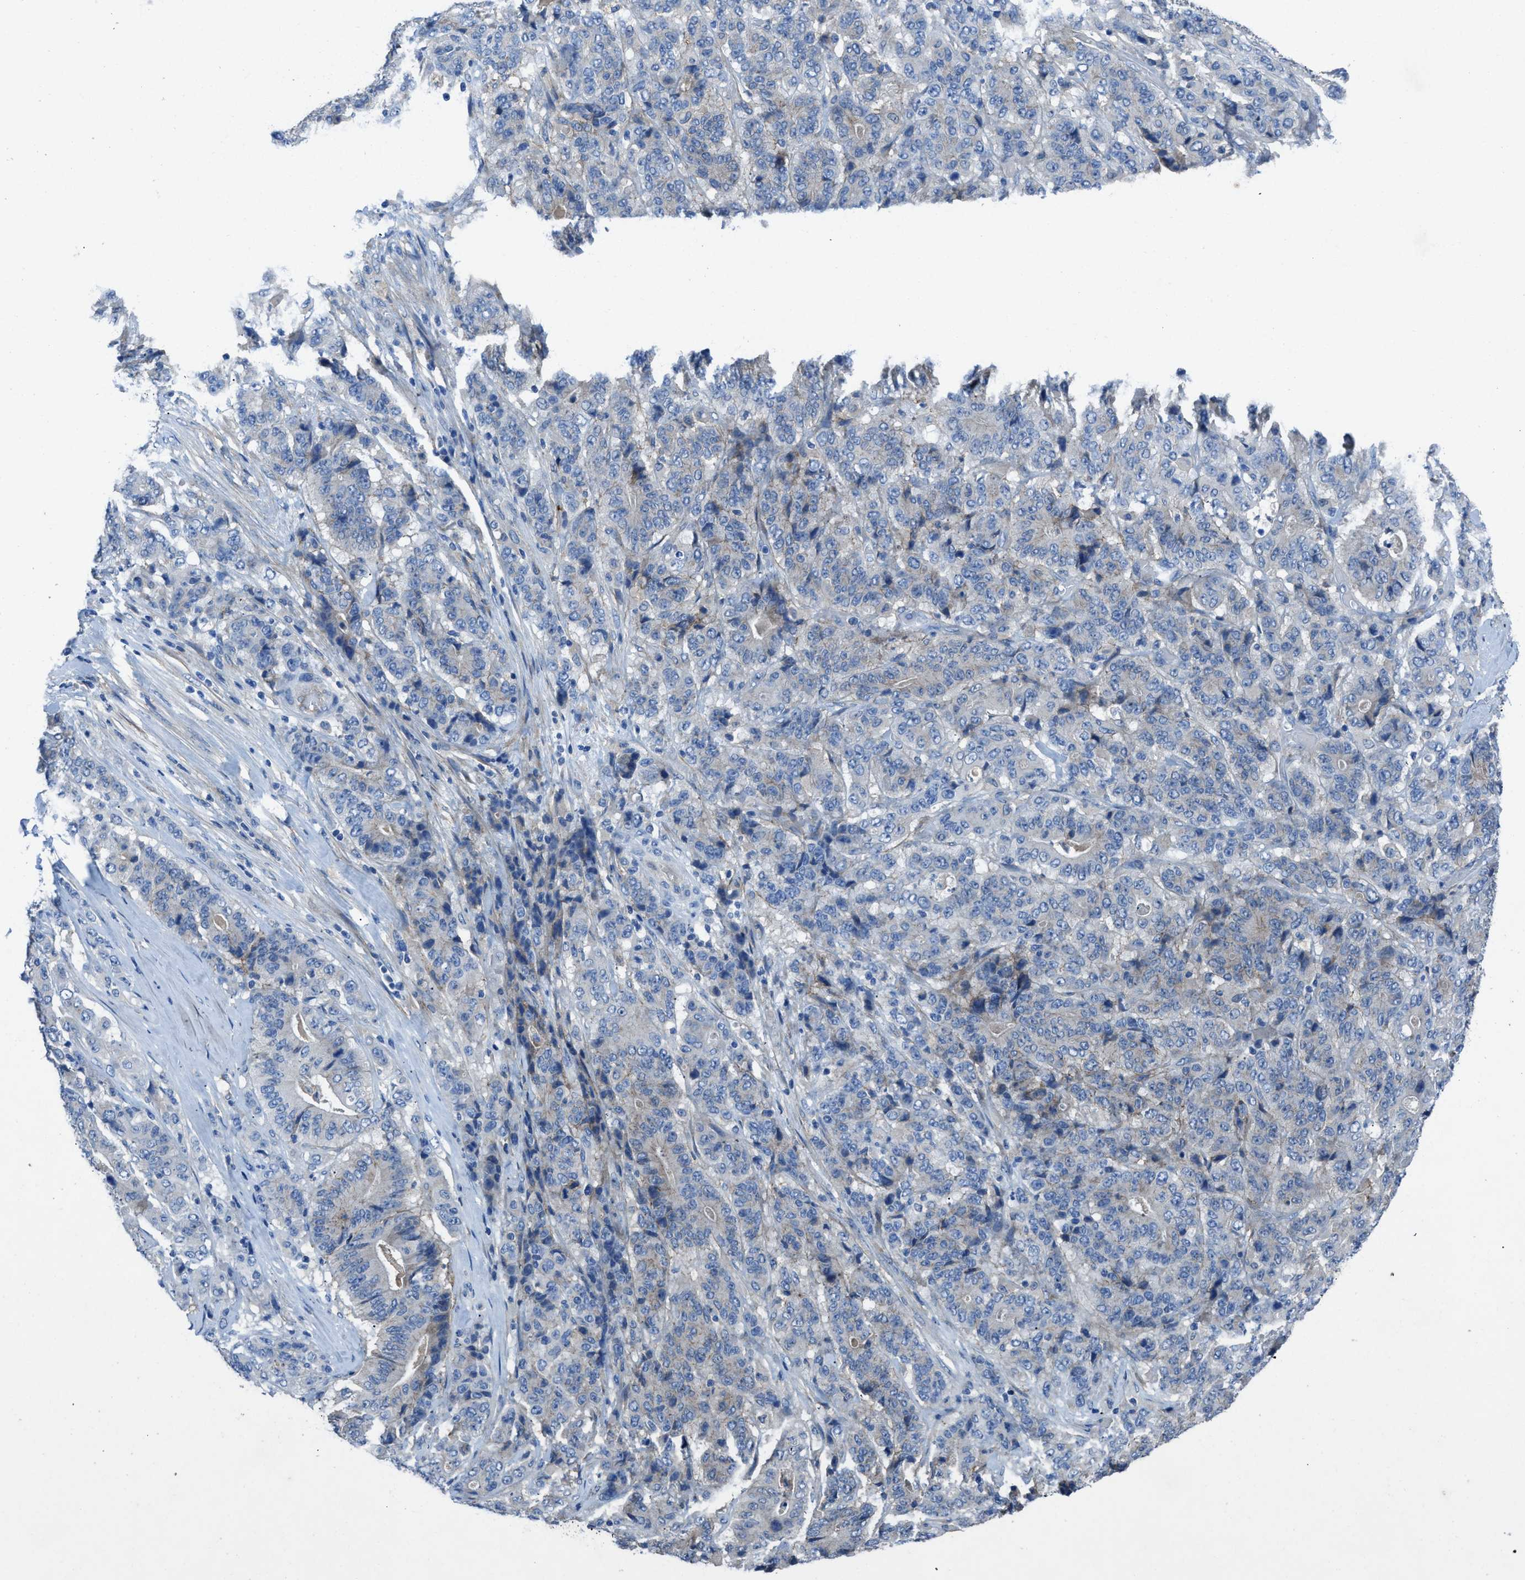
{"staining": {"intensity": "negative", "quantity": "none", "location": "none"}, "tissue": "stomach cancer", "cell_type": "Tumor cells", "image_type": "cancer", "snomed": [{"axis": "morphology", "description": "Adenocarcinoma, NOS"}, {"axis": "topography", "description": "Stomach"}], "caption": "DAB immunohistochemical staining of human stomach cancer demonstrates no significant staining in tumor cells.", "gene": "PTGFRN", "patient": {"sex": "female", "age": 73}}